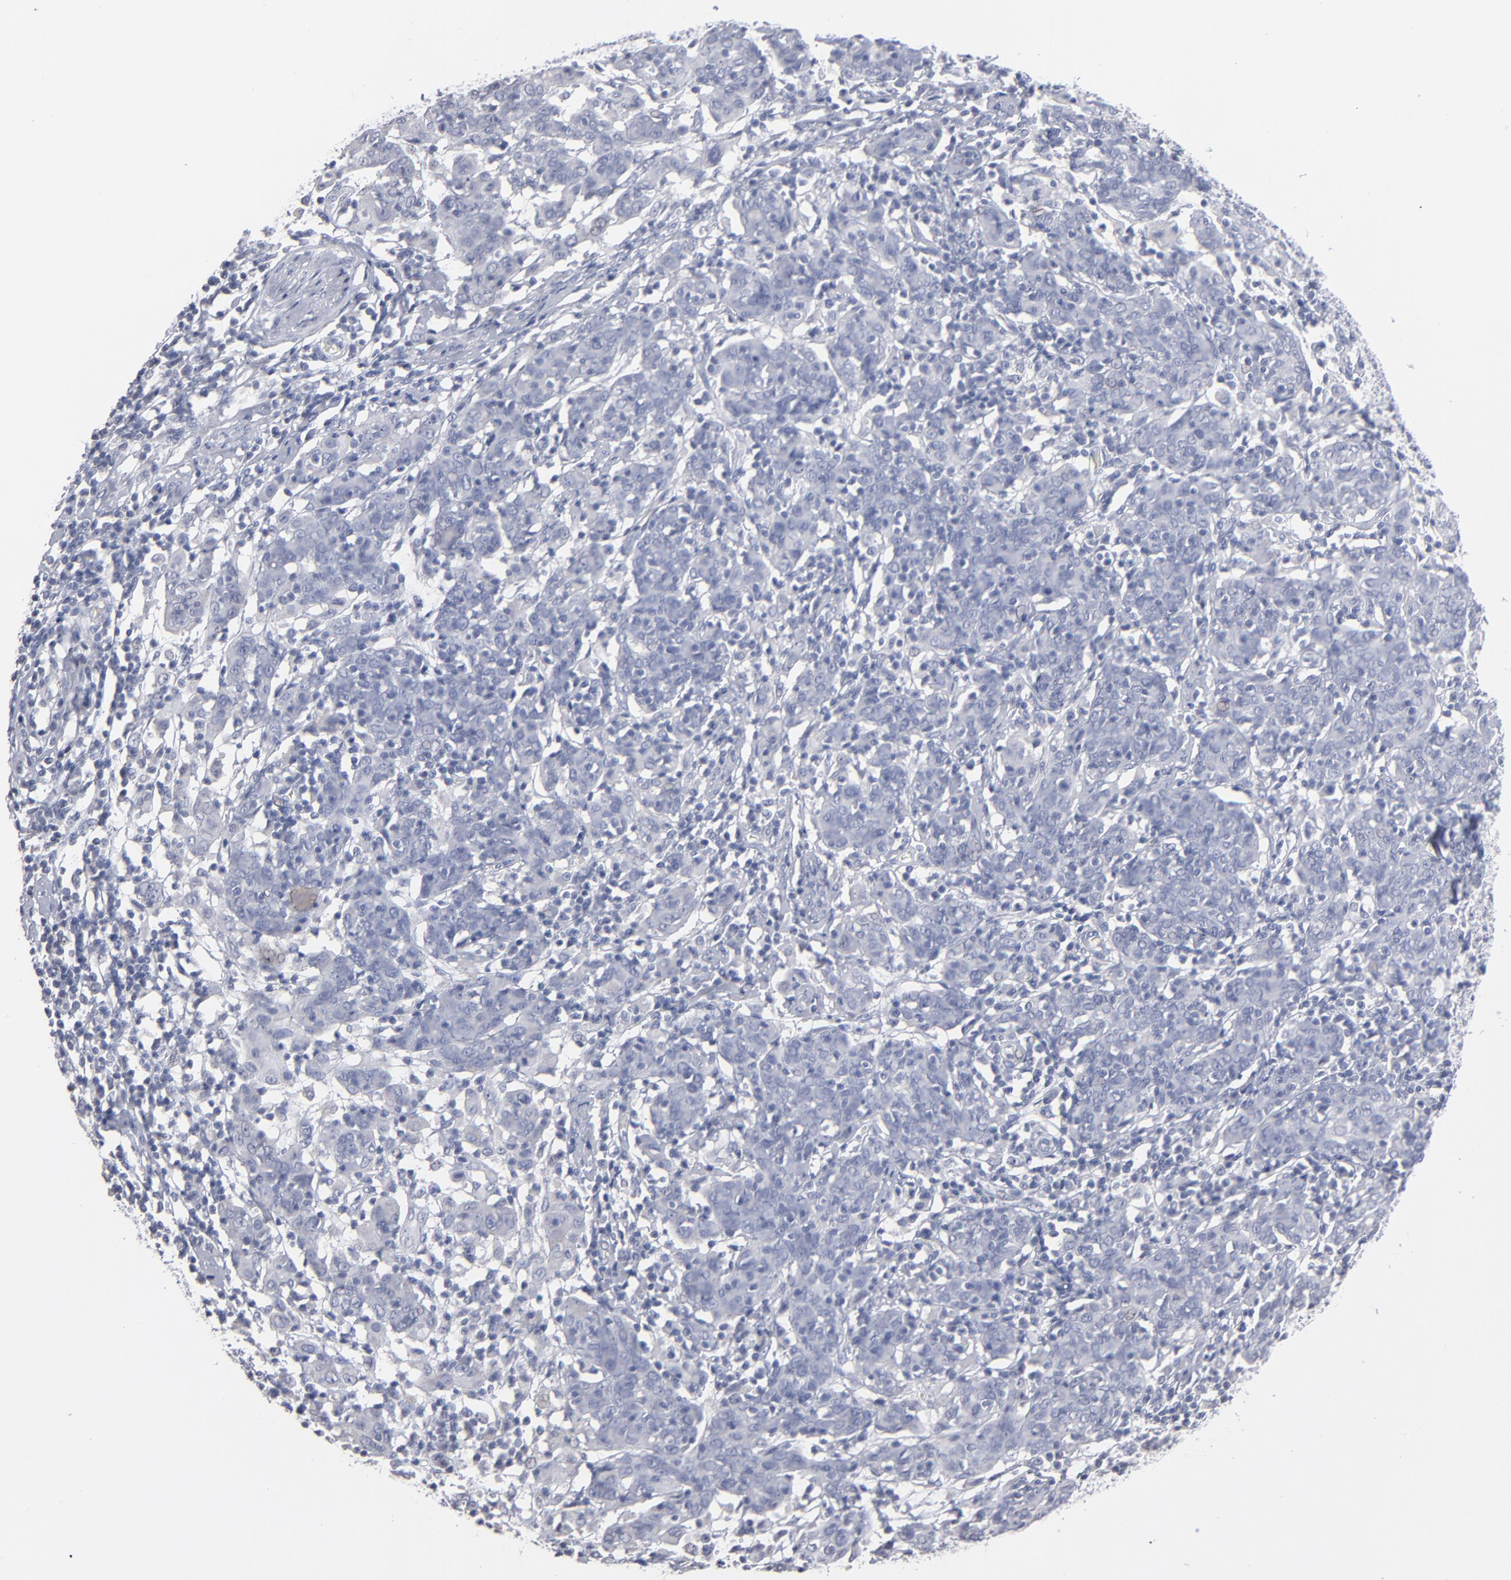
{"staining": {"intensity": "negative", "quantity": "none", "location": "none"}, "tissue": "cervical cancer", "cell_type": "Tumor cells", "image_type": "cancer", "snomed": [{"axis": "morphology", "description": "Normal tissue, NOS"}, {"axis": "morphology", "description": "Squamous cell carcinoma, NOS"}, {"axis": "topography", "description": "Cervix"}], "caption": "This is an IHC photomicrograph of human cervical cancer. There is no positivity in tumor cells.", "gene": "RPH3A", "patient": {"sex": "female", "age": 67}}